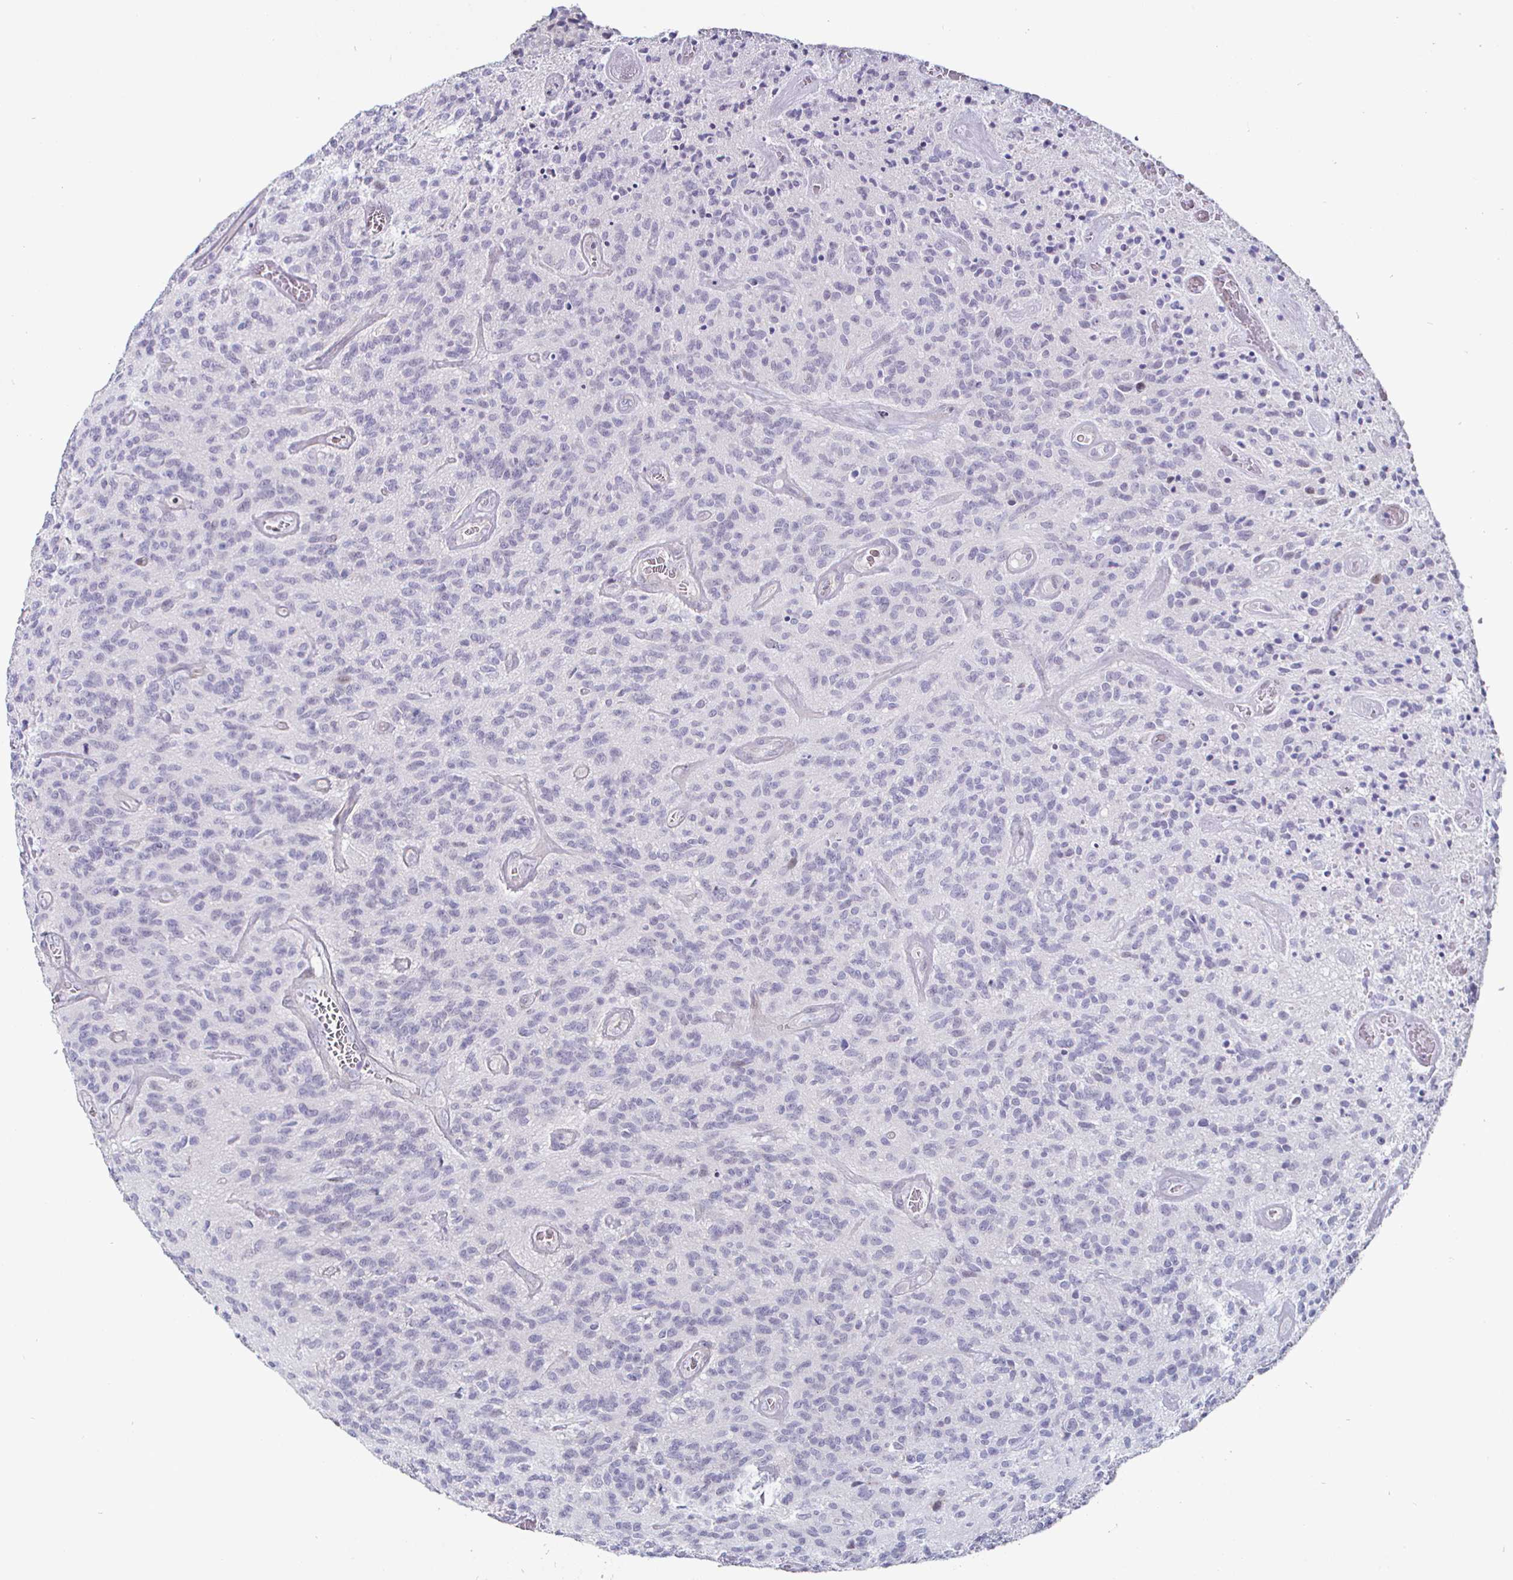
{"staining": {"intensity": "negative", "quantity": "none", "location": "none"}, "tissue": "glioma", "cell_type": "Tumor cells", "image_type": "cancer", "snomed": [{"axis": "morphology", "description": "Glioma, malignant, High grade"}, {"axis": "topography", "description": "Brain"}], "caption": "A histopathology image of glioma stained for a protein exhibits no brown staining in tumor cells.", "gene": "DMRTB1", "patient": {"sex": "male", "age": 76}}